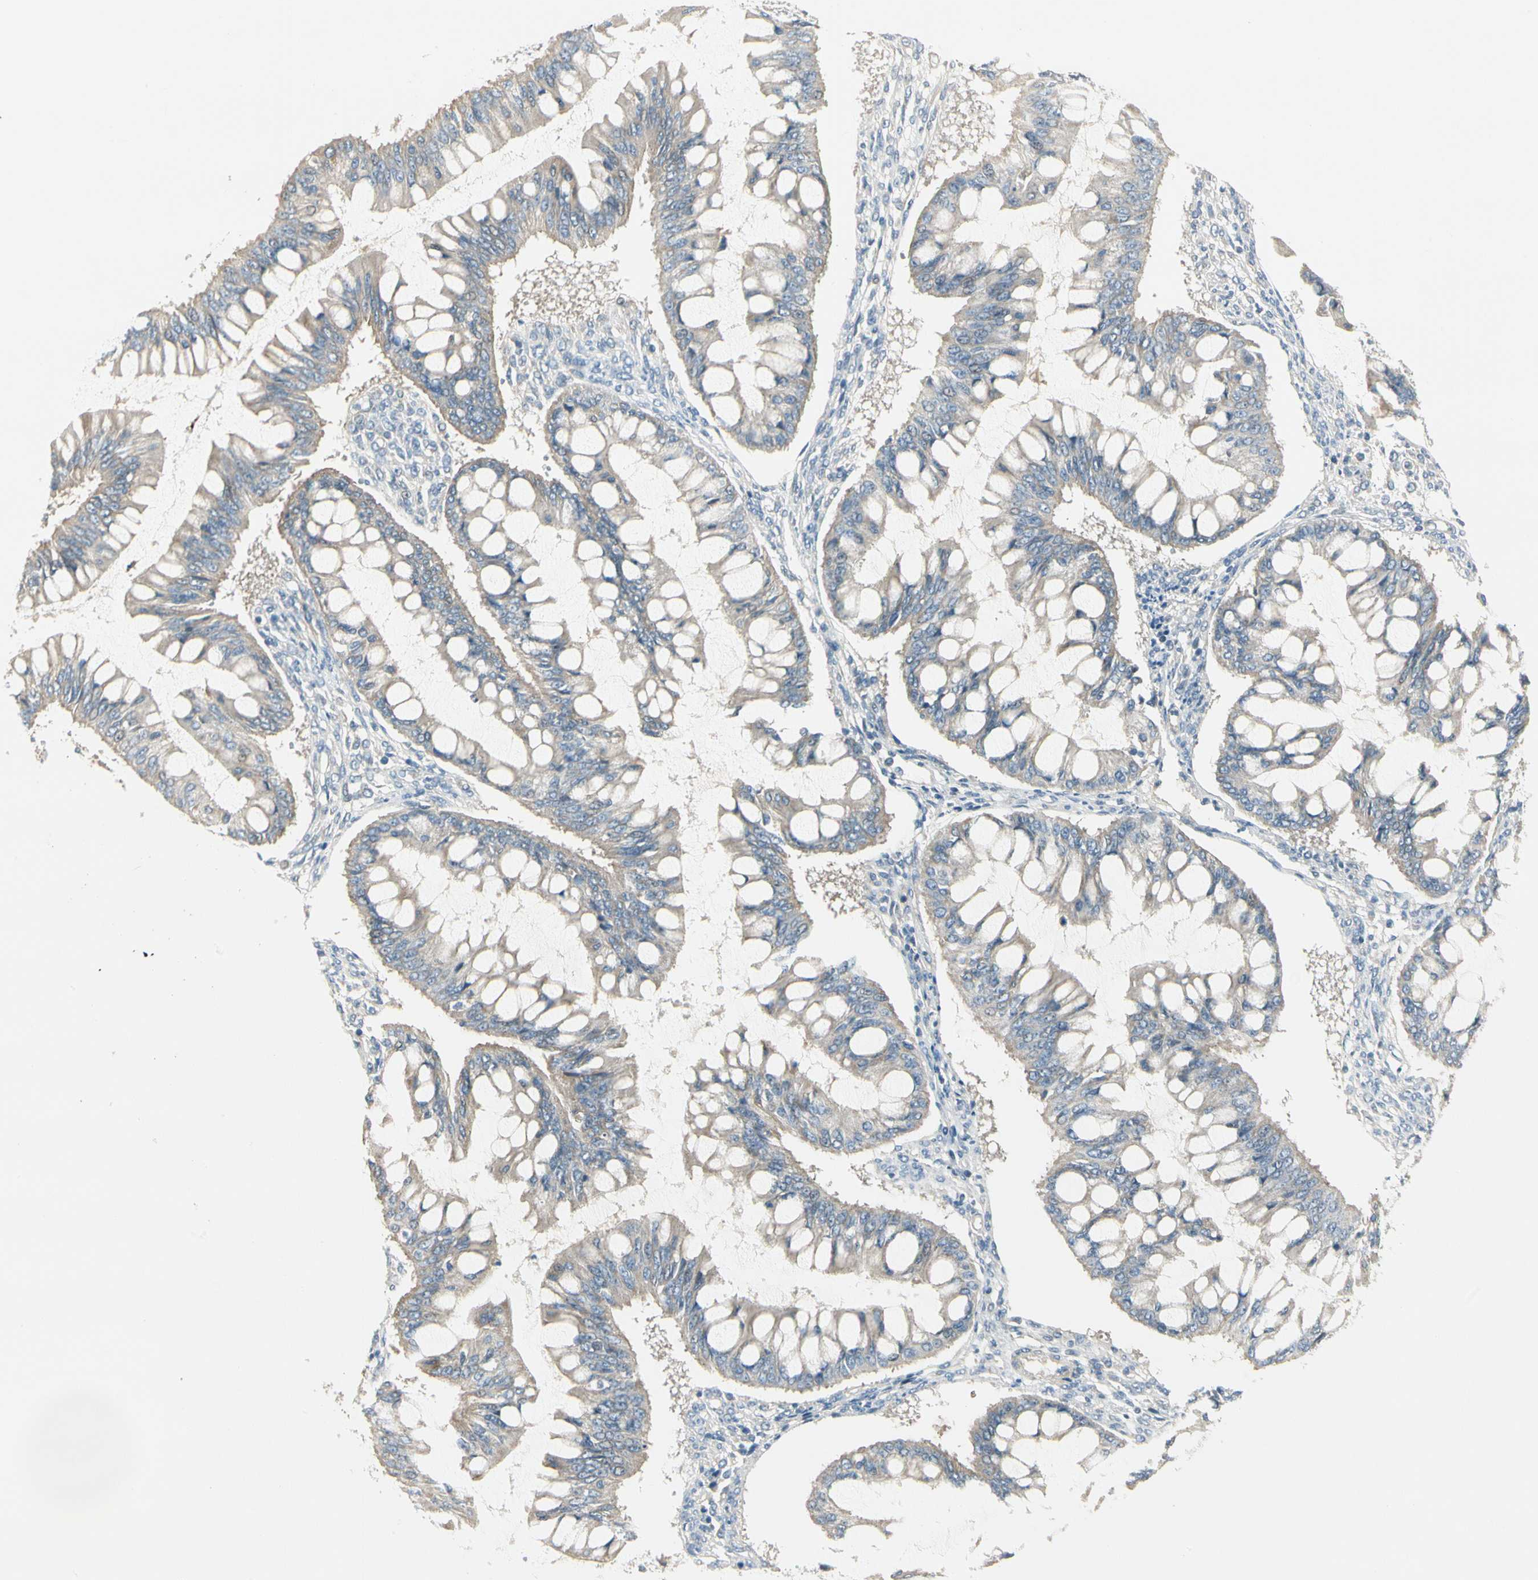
{"staining": {"intensity": "negative", "quantity": "none", "location": "none"}, "tissue": "ovarian cancer", "cell_type": "Tumor cells", "image_type": "cancer", "snomed": [{"axis": "morphology", "description": "Cystadenocarcinoma, mucinous, NOS"}, {"axis": "topography", "description": "Ovary"}], "caption": "Tumor cells are negative for protein expression in human mucinous cystadenocarcinoma (ovarian). (DAB (3,3'-diaminobenzidine) immunohistochemistry (IHC), high magnification).", "gene": "ADGRA3", "patient": {"sex": "female", "age": 73}}